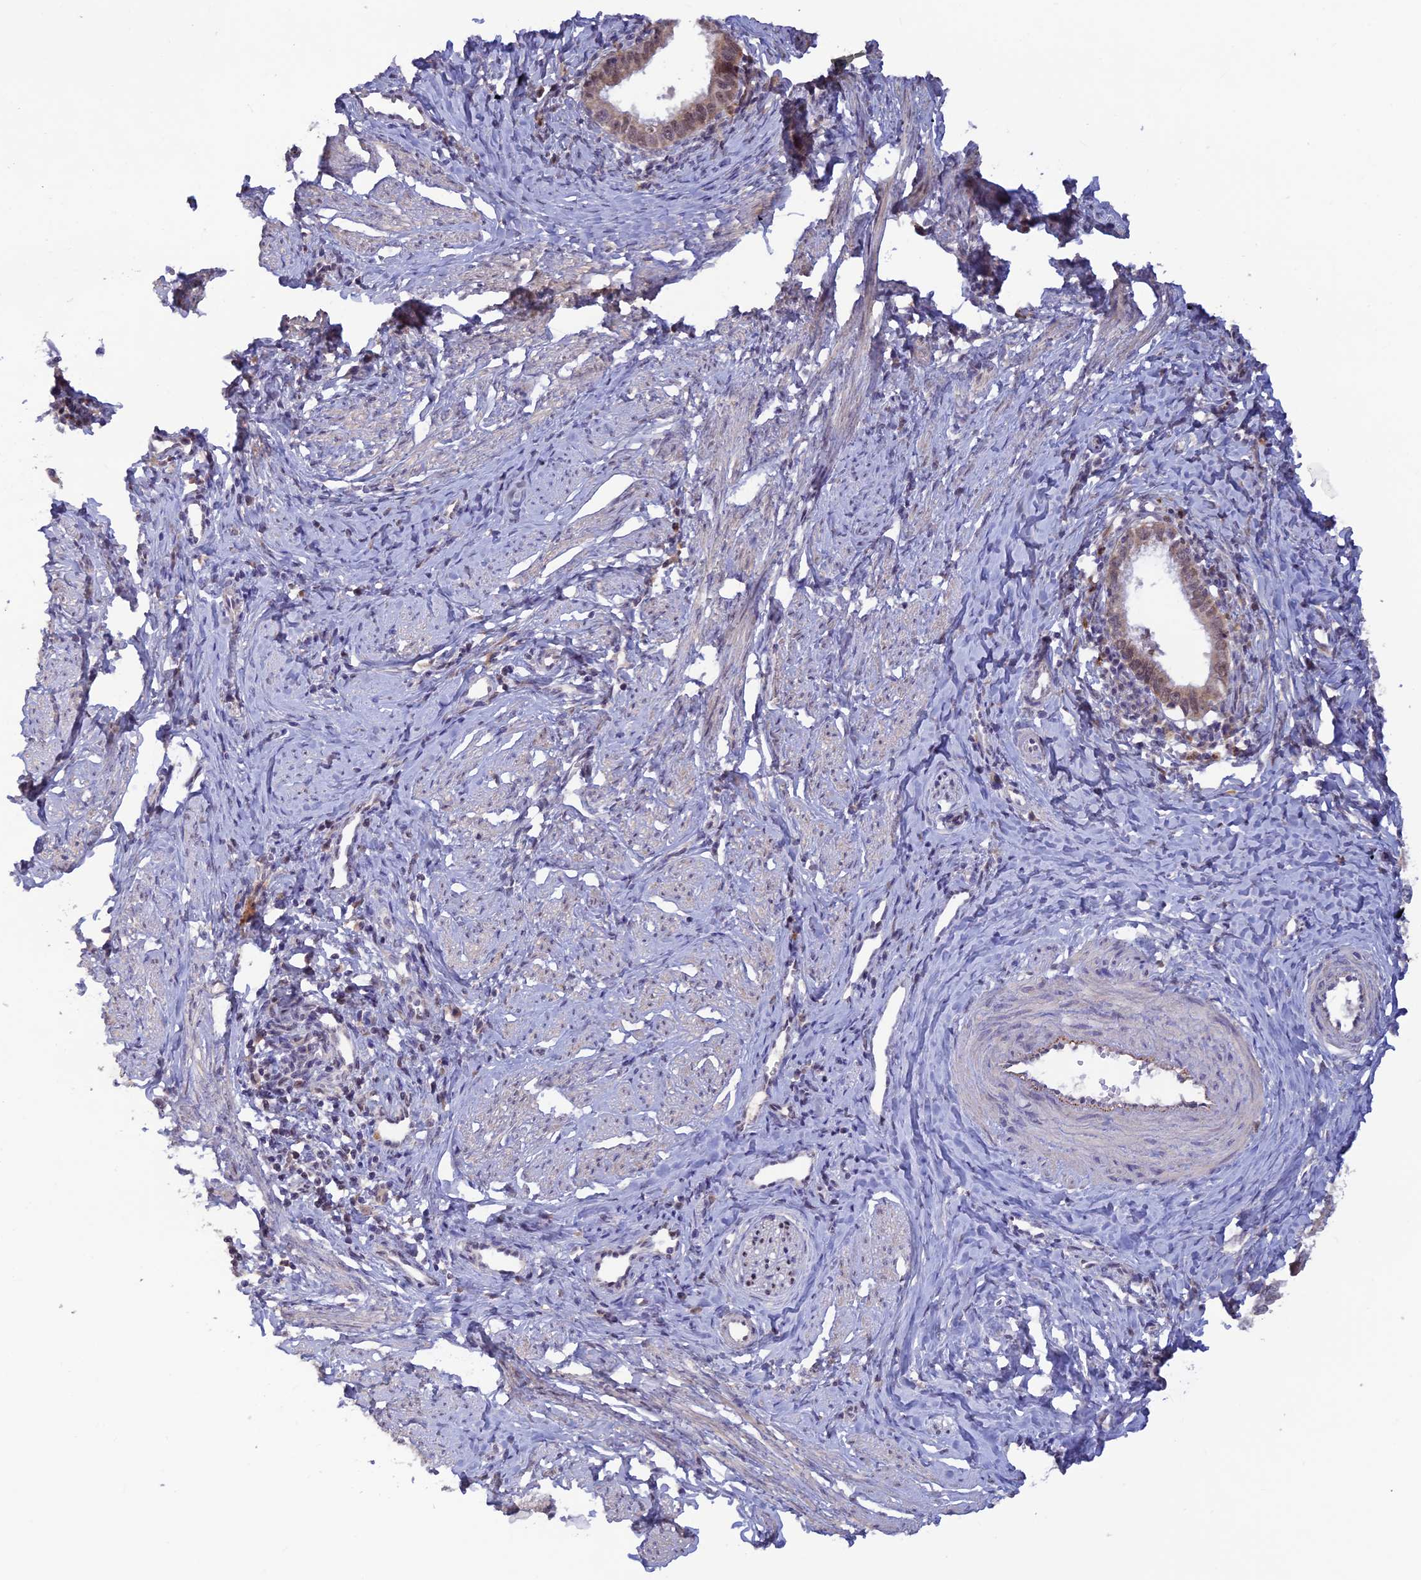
{"staining": {"intensity": "weak", "quantity": ">75%", "location": "cytoplasmic/membranous,nuclear"}, "tissue": "cervical cancer", "cell_type": "Tumor cells", "image_type": "cancer", "snomed": [{"axis": "morphology", "description": "Adenocarcinoma, NOS"}, {"axis": "topography", "description": "Cervix"}], "caption": "Weak cytoplasmic/membranous and nuclear protein expression is present in approximately >75% of tumor cells in adenocarcinoma (cervical).", "gene": "FASTKD5", "patient": {"sex": "female", "age": 36}}